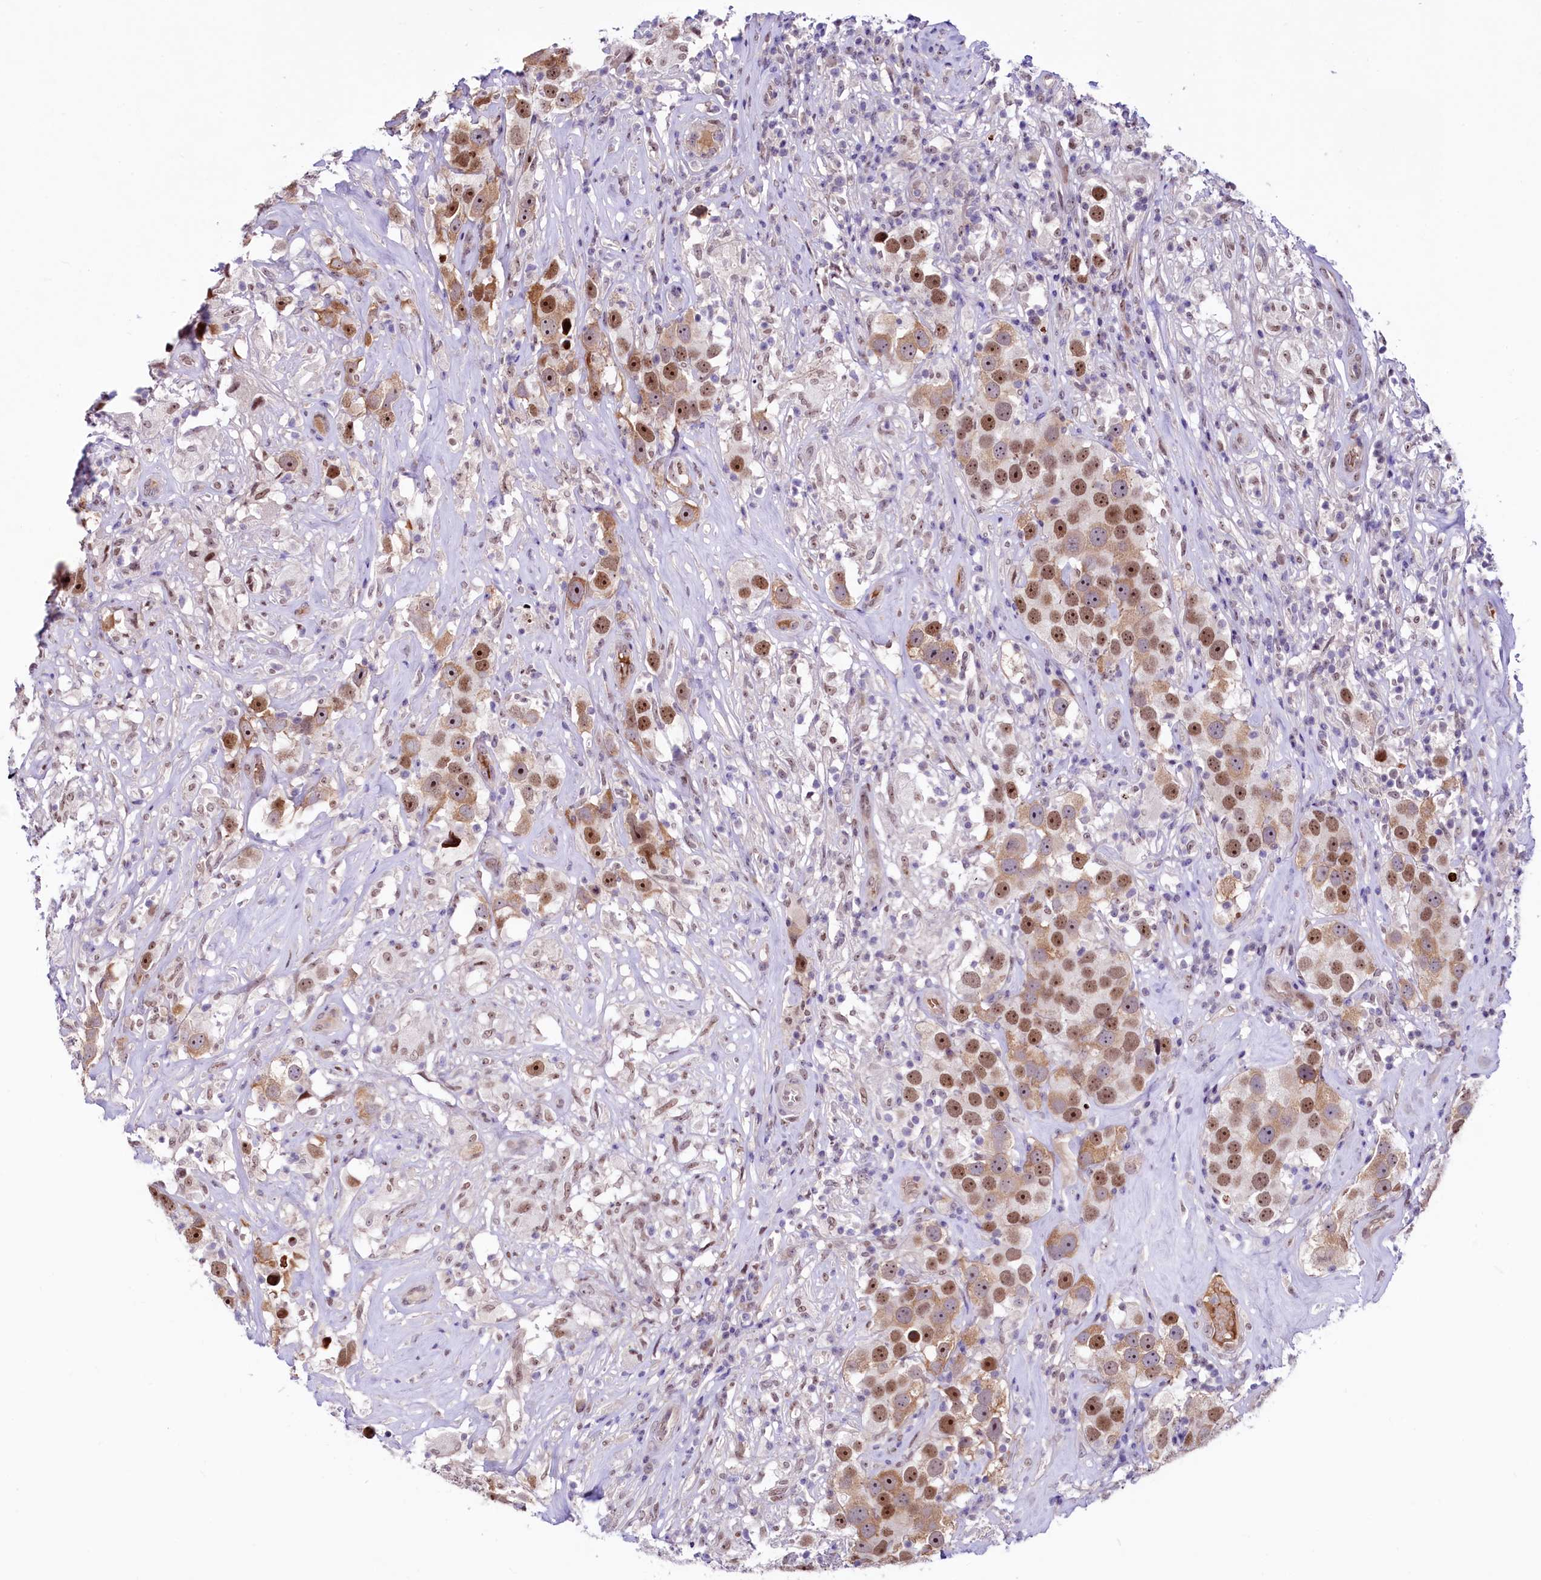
{"staining": {"intensity": "moderate", "quantity": ">75%", "location": "cytoplasmic/membranous,nuclear"}, "tissue": "testis cancer", "cell_type": "Tumor cells", "image_type": "cancer", "snomed": [{"axis": "morphology", "description": "Seminoma, NOS"}, {"axis": "topography", "description": "Testis"}], "caption": "IHC (DAB (3,3'-diaminobenzidine)) staining of testis cancer demonstrates moderate cytoplasmic/membranous and nuclear protein expression in approximately >75% of tumor cells.", "gene": "LEUTX", "patient": {"sex": "male", "age": 49}}